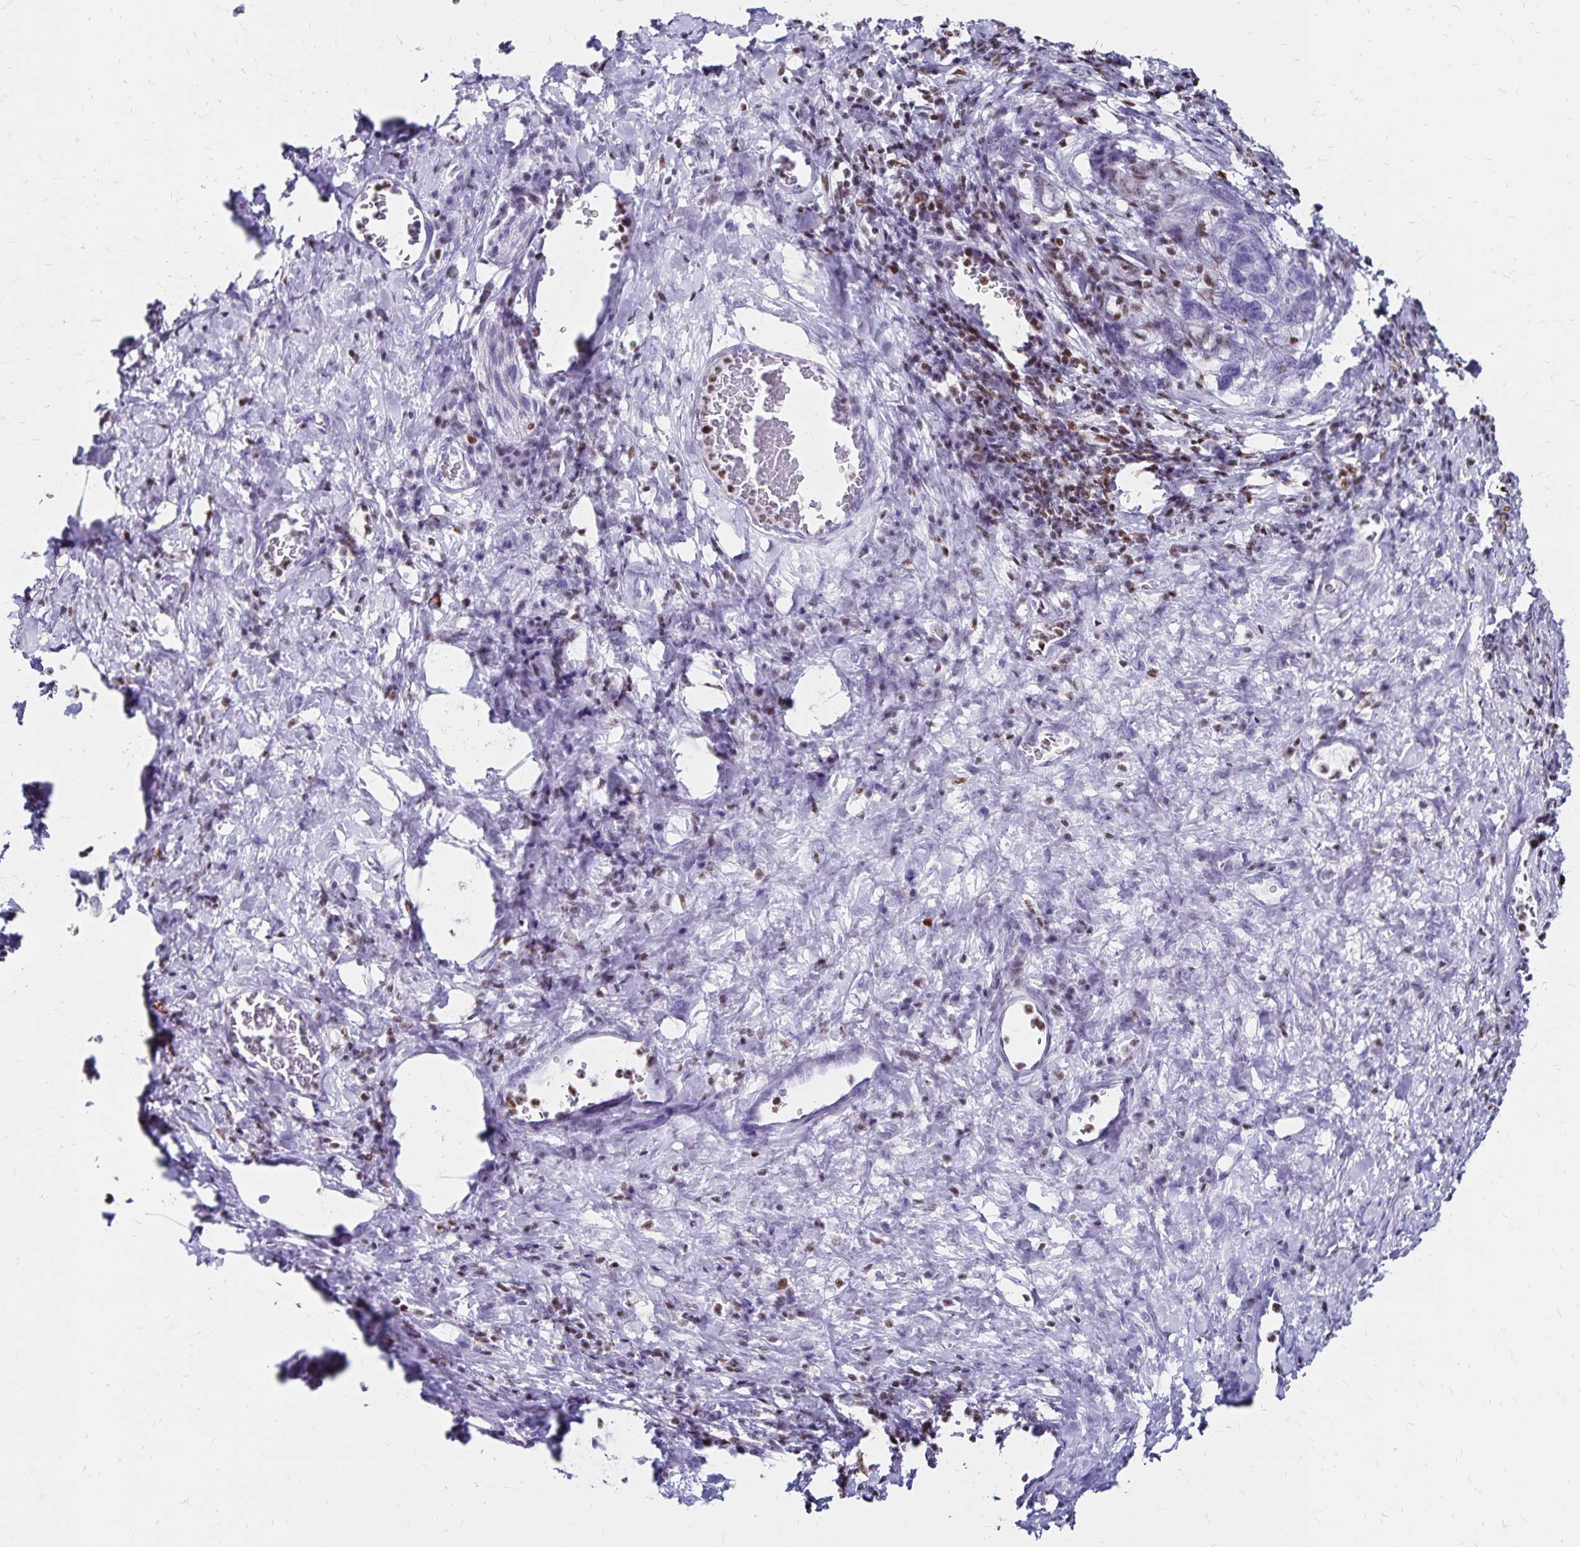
{"staining": {"intensity": "negative", "quantity": "none", "location": "none"}, "tissue": "stomach cancer", "cell_type": "Tumor cells", "image_type": "cancer", "snomed": [{"axis": "morphology", "description": "Normal tissue, NOS"}, {"axis": "morphology", "description": "Adenocarcinoma, NOS"}, {"axis": "topography", "description": "Stomach"}], "caption": "Human adenocarcinoma (stomach) stained for a protein using IHC demonstrates no staining in tumor cells.", "gene": "IKZF1", "patient": {"sex": "female", "age": 64}}